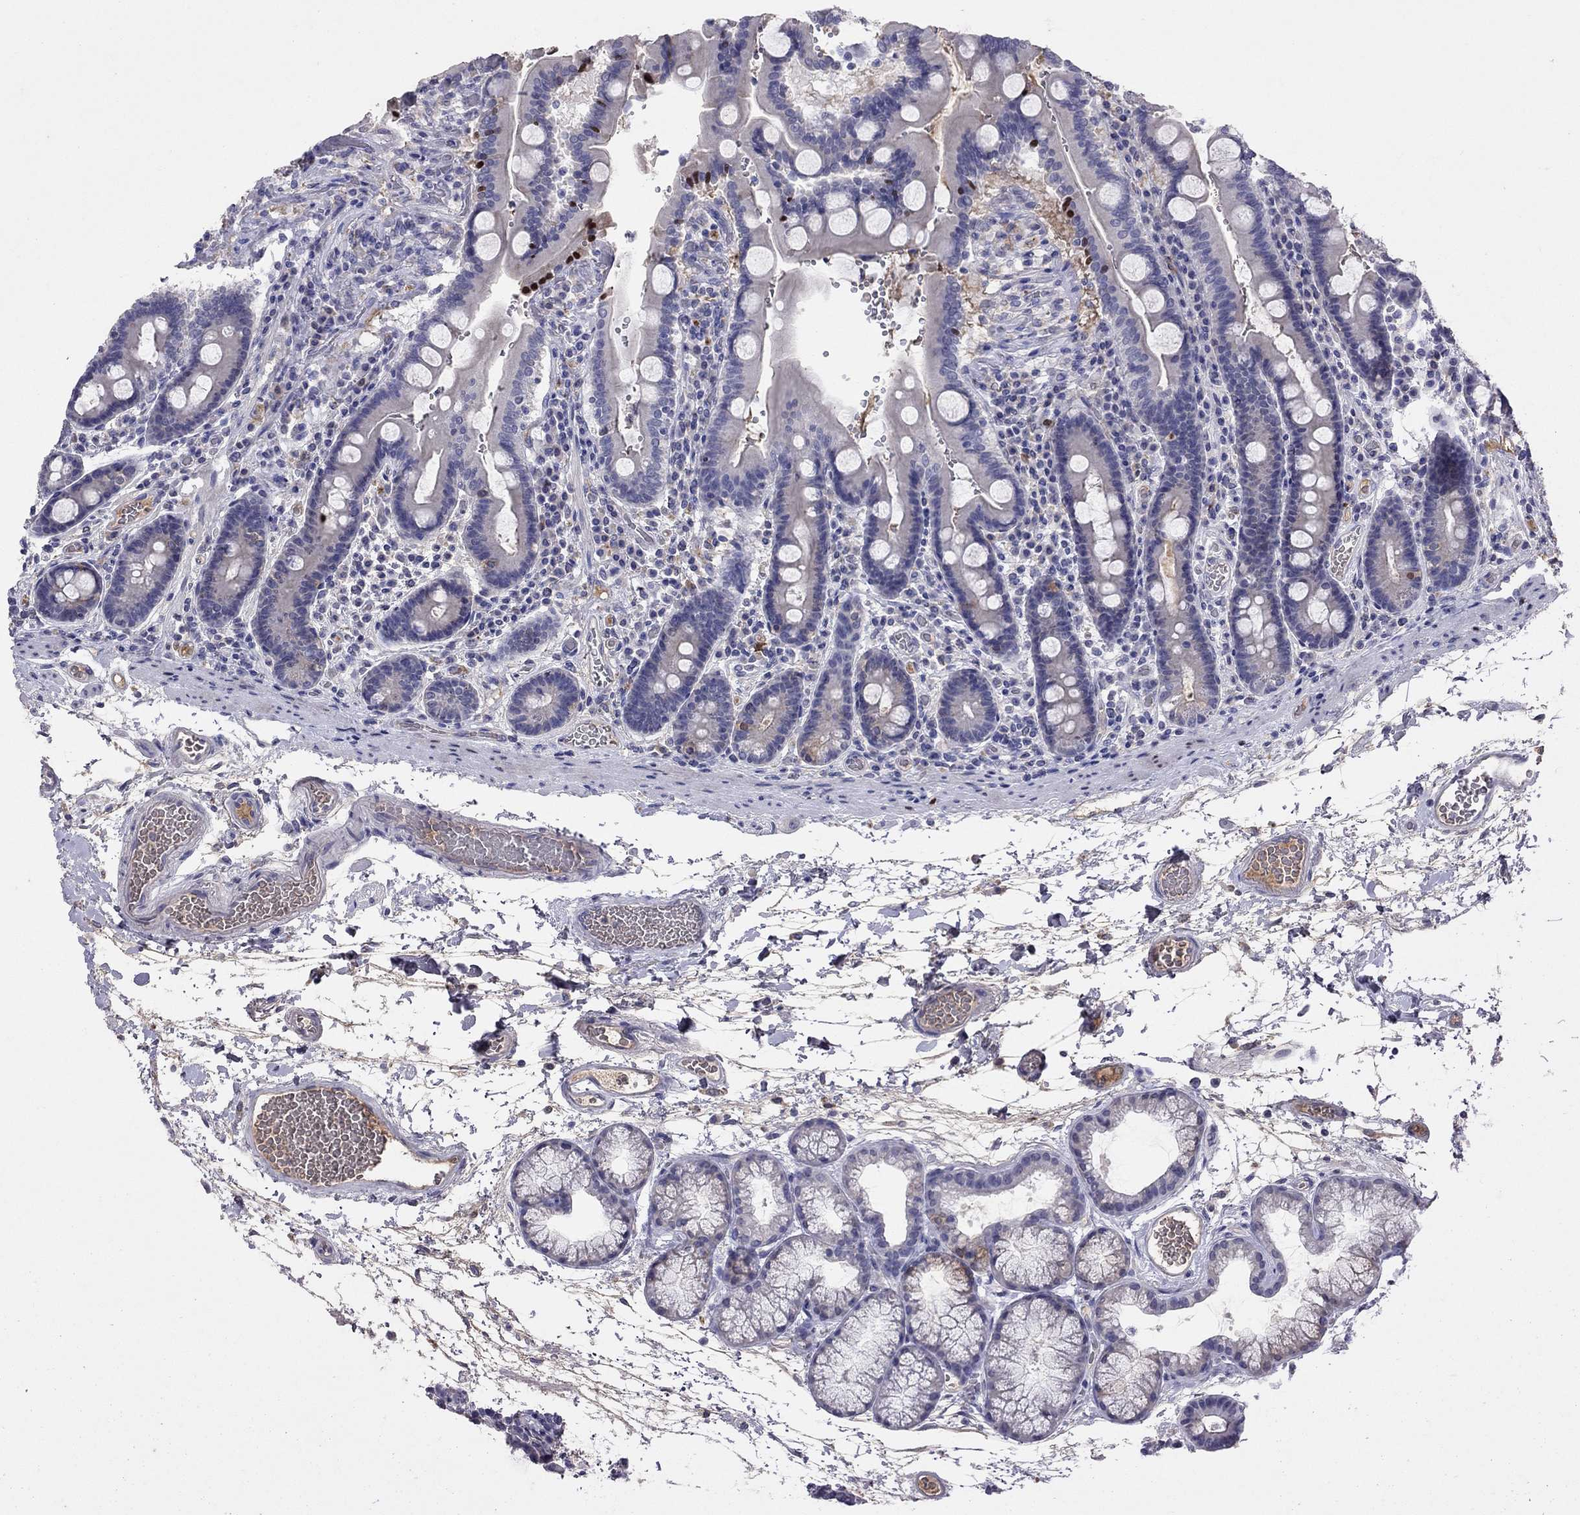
{"staining": {"intensity": "negative", "quantity": "none", "location": "none"}, "tissue": "duodenum", "cell_type": "Glandular cells", "image_type": "normal", "snomed": [{"axis": "morphology", "description": "Normal tissue, NOS"}, {"axis": "topography", "description": "Duodenum"}], "caption": "Normal duodenum was stained to show a protein in brown. There is no significant expression in glandular cells. (DAB IHC, high magnification).", "gene": "SERPINA3", "patient": {"sex": "female", "age": 62}}